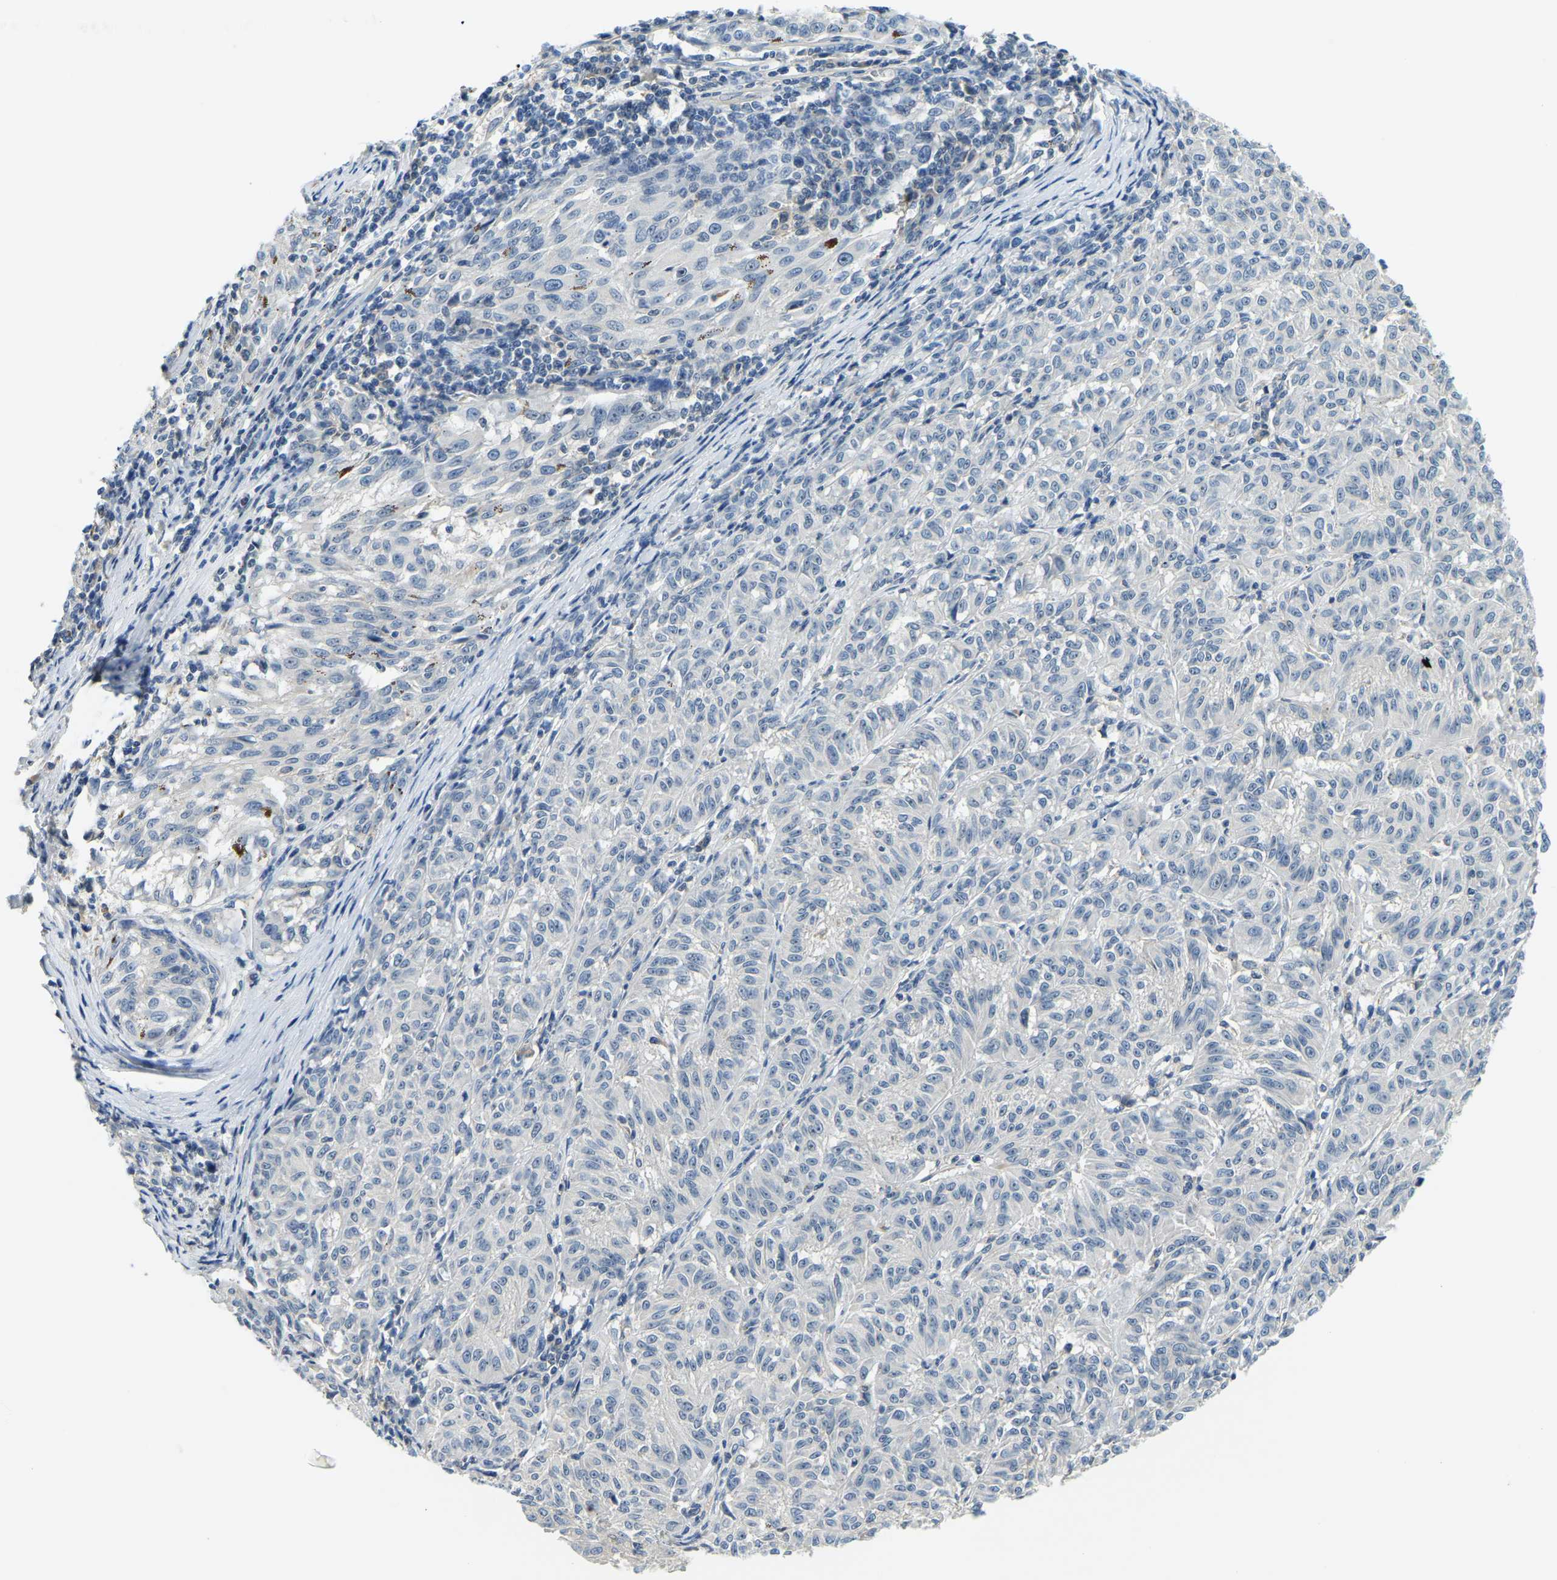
{"staining": {"intensity": "negative", "quantity": "none", "location": "none"}, "tissue": "melanoma", "cell_type": "Tumor cells", "image_type": "cancer", "snomed": [{"axis": "morphology", "description": "Malignant melanoma, NOS"}, {"axis": "topography", "description": "Skin"}], "caption": "Immunohistochemistry (IHC) image of neoplastic tissue: melanoma stained with DAB demonstrates no significant protein expression in tumor cells.", "gene": "RRP1", "patient": {"sex": "female", "age": 72}}